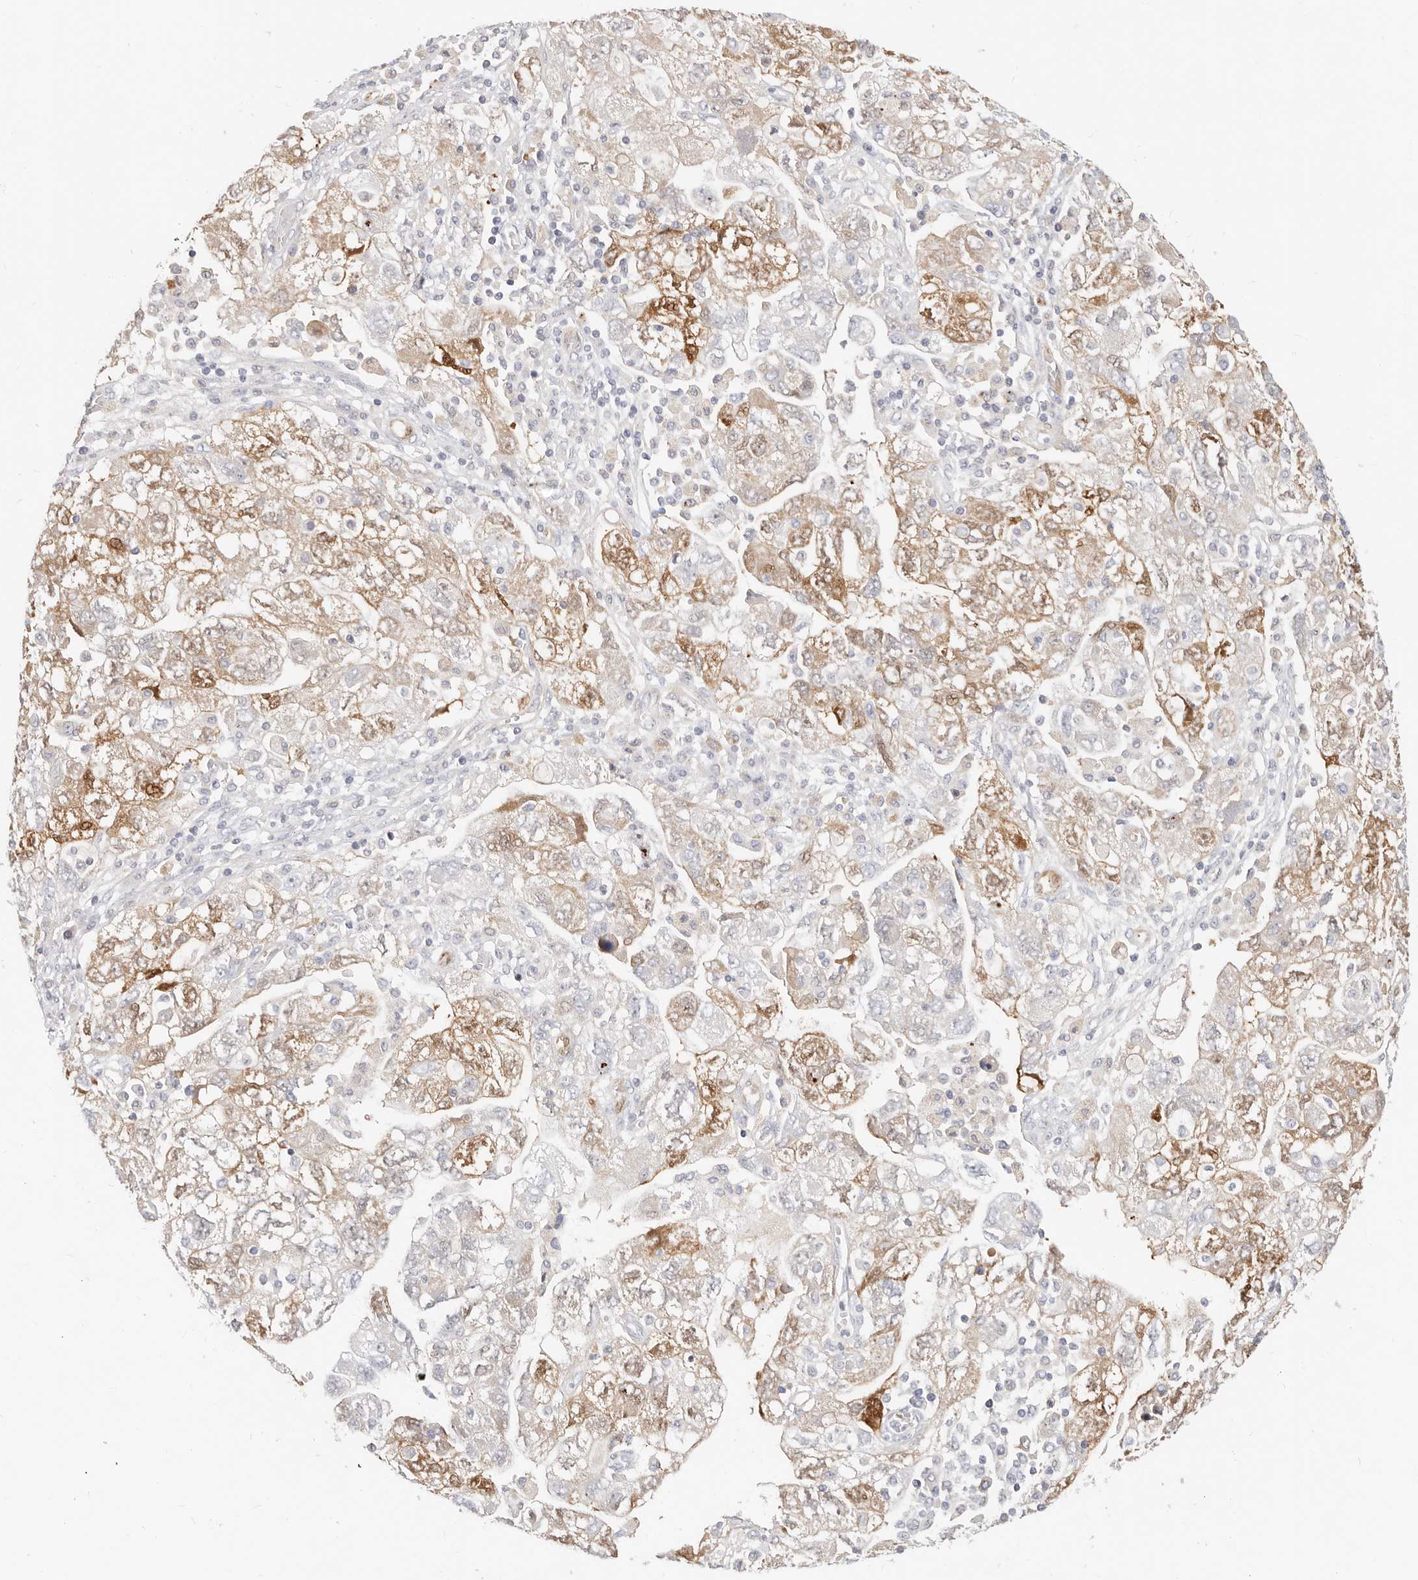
{"staining": {"intensity": "moderate", "quantity": ">75%", "location": "cytoplasmic/membranous,nuclear"}, "tissue": "ovarian cancer", "cell_type": "Tumor cells", "image_type": "cancer", "snomed": [{"axis": "morphology", "description": "Carcinoma, NOS"}, {"axis": "morphology", "description": "Cystadenocarcinoma, serous, NOS"}, {"axis": "topography", "description": "Ovary"}], "caption": "Immunohistochemical staining of ovarian cancer shows moderate cytoplasmic/membranous and nuclear protein positivity in approximately >75% of tumor cells.", "gene": "ZRANB1", "patient": {"sex": "female", "age": 69}}